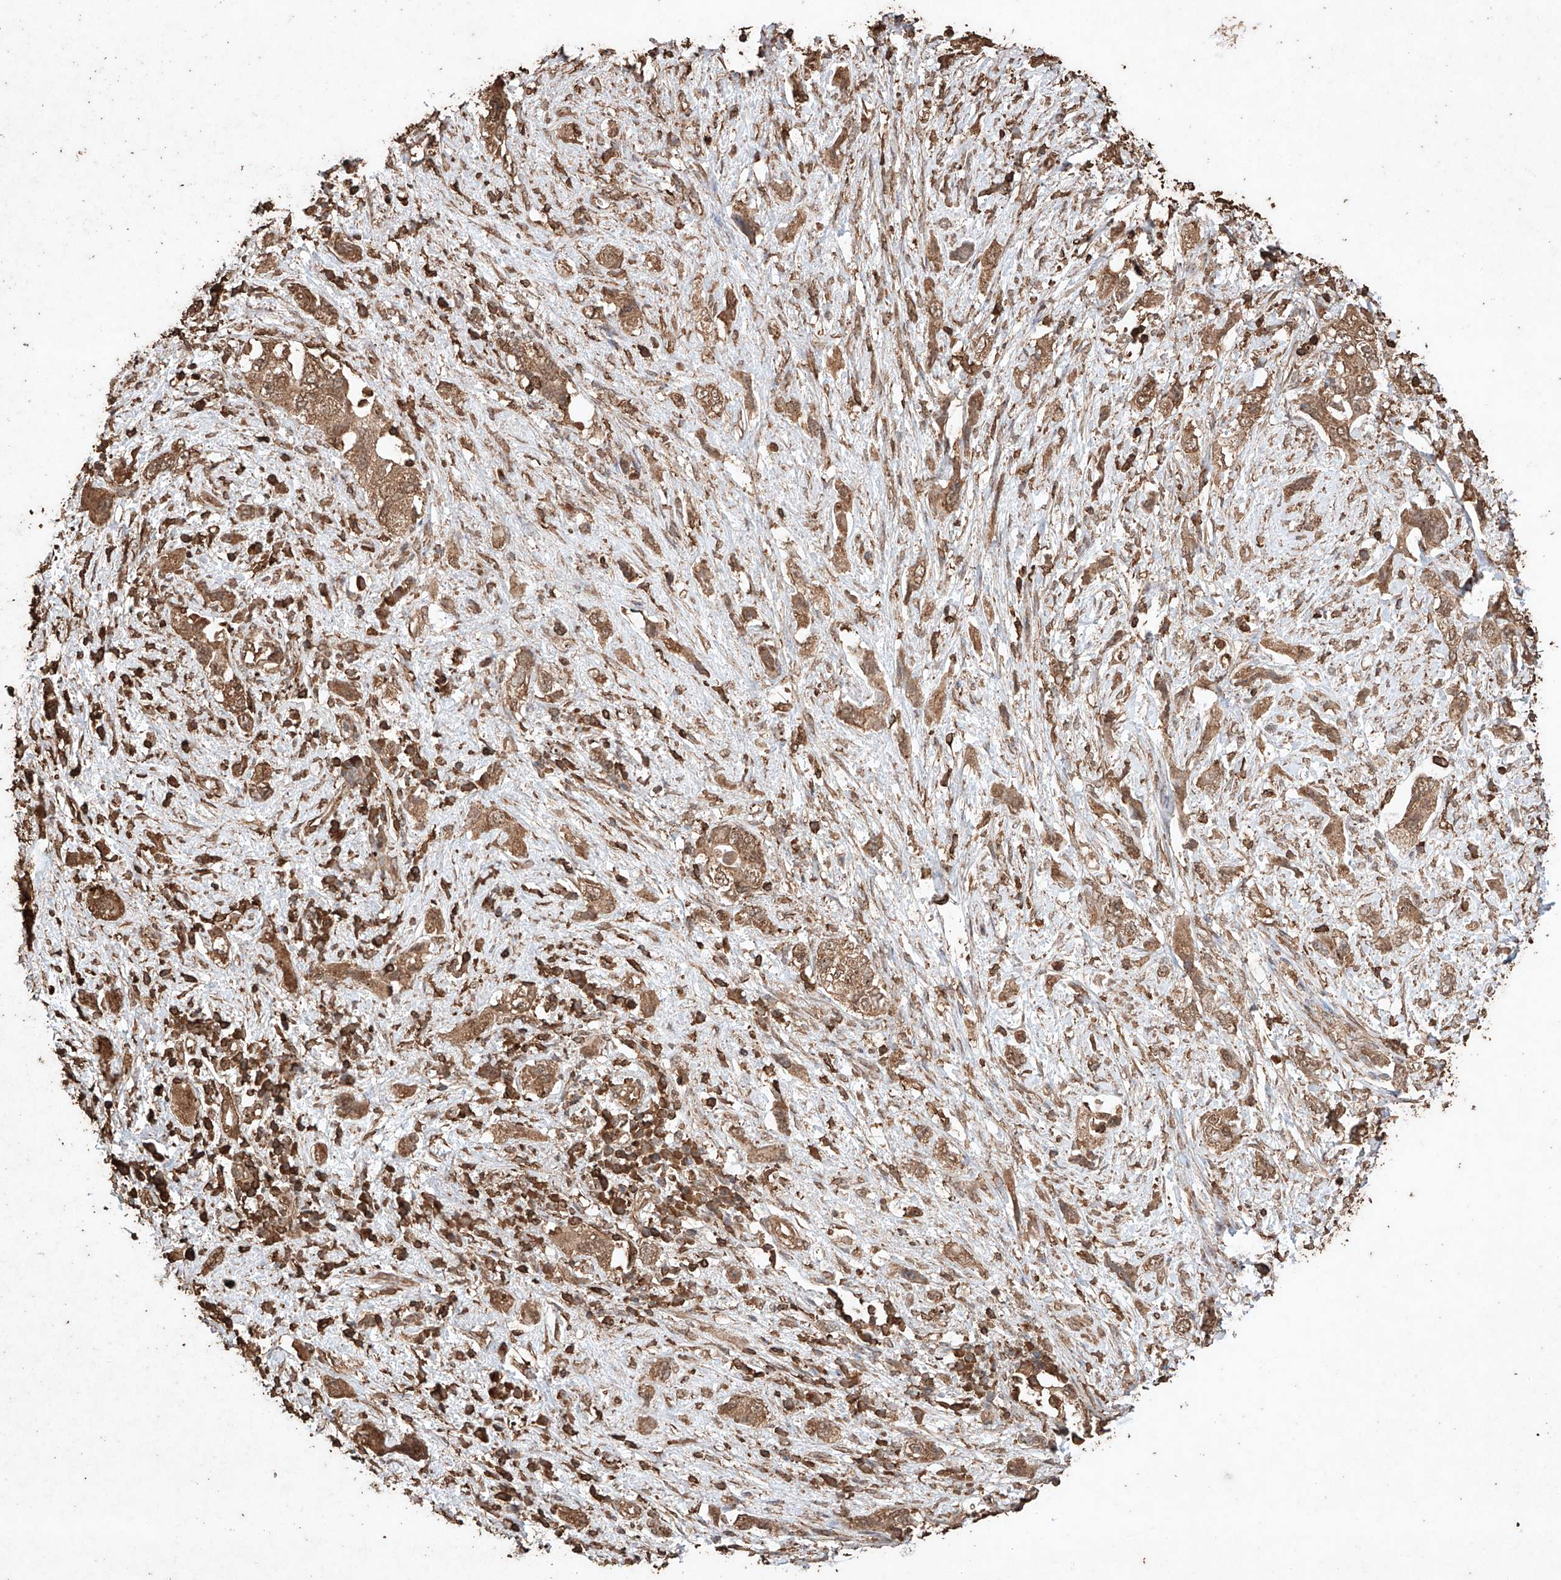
{"staining": {"intensity": "moderate", "quantity": ">75%", "location": "cytoplasmic/membranous"}, "tissue": "pancreatic cancer", "cell_type": "Tumor cells", "image_type": "cancer", "snomed": [{"axis": "morphology", "description": "Adenocarcinoma, NOS"}, {"axis": "topography", "description": "Pancreas"}], "caption": "Protein staining of pancreatic adenocarcinoma tissue exhibits moderate cytoplasmic/membranous expression in approximately >75% of tumor cells.", "gene": "M6PR", "patient": {"sex": "female", "age": 73}}